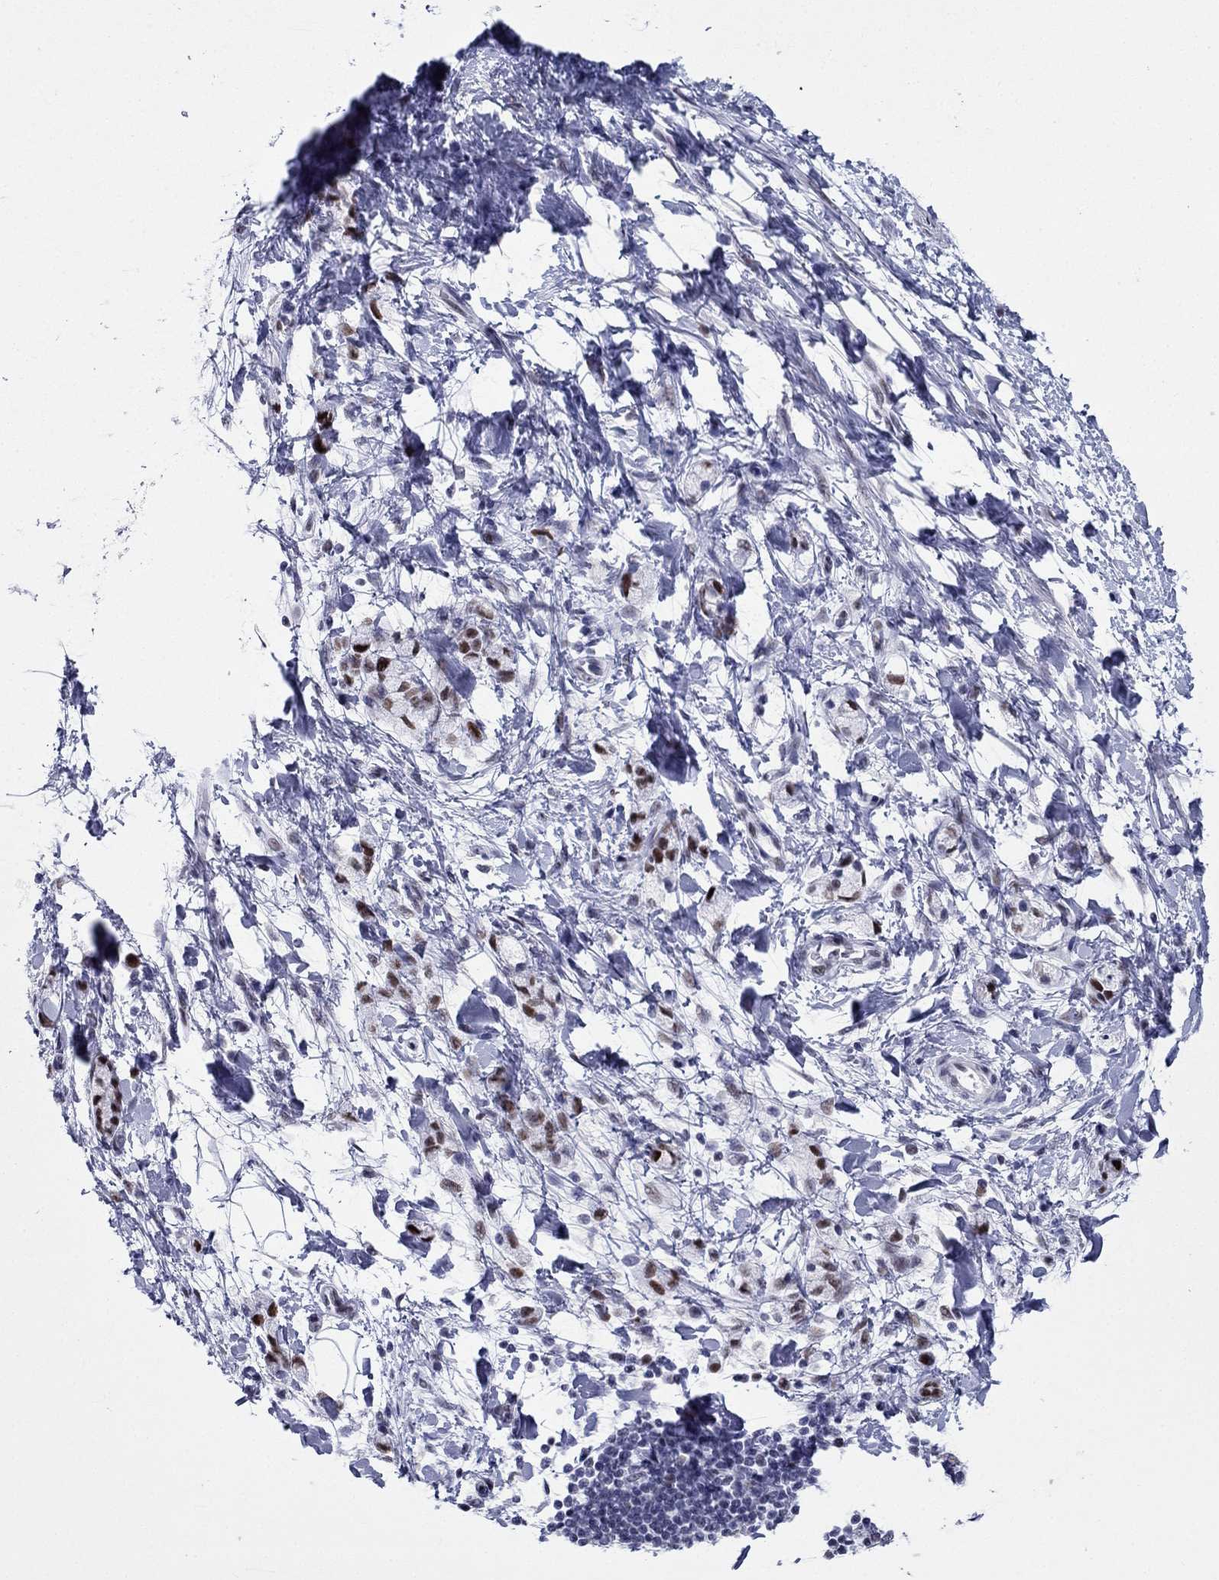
{"staining": {"intensity": "strong", "quantity": "25%-75%", "location": "nuclear"}, "tissue": "stomach cancer", "cell_type": "Tumor cells", "image_type": "cancer", "snomed": [{"axis": "morphology", "description": "Adenocarcinoma, NOS"}, {"axis": "topography", "description": "Stomach"}], "caption": "An immunohistochemistry (IHC) histopathology image of neoplastic tissue is shown. Protein staining in brown shows strong nuclear positivity in stomach adenocarcinoma within tumor cells.", "gene": "PPM1G", "patient": {"sex": "male", "age": 58}}